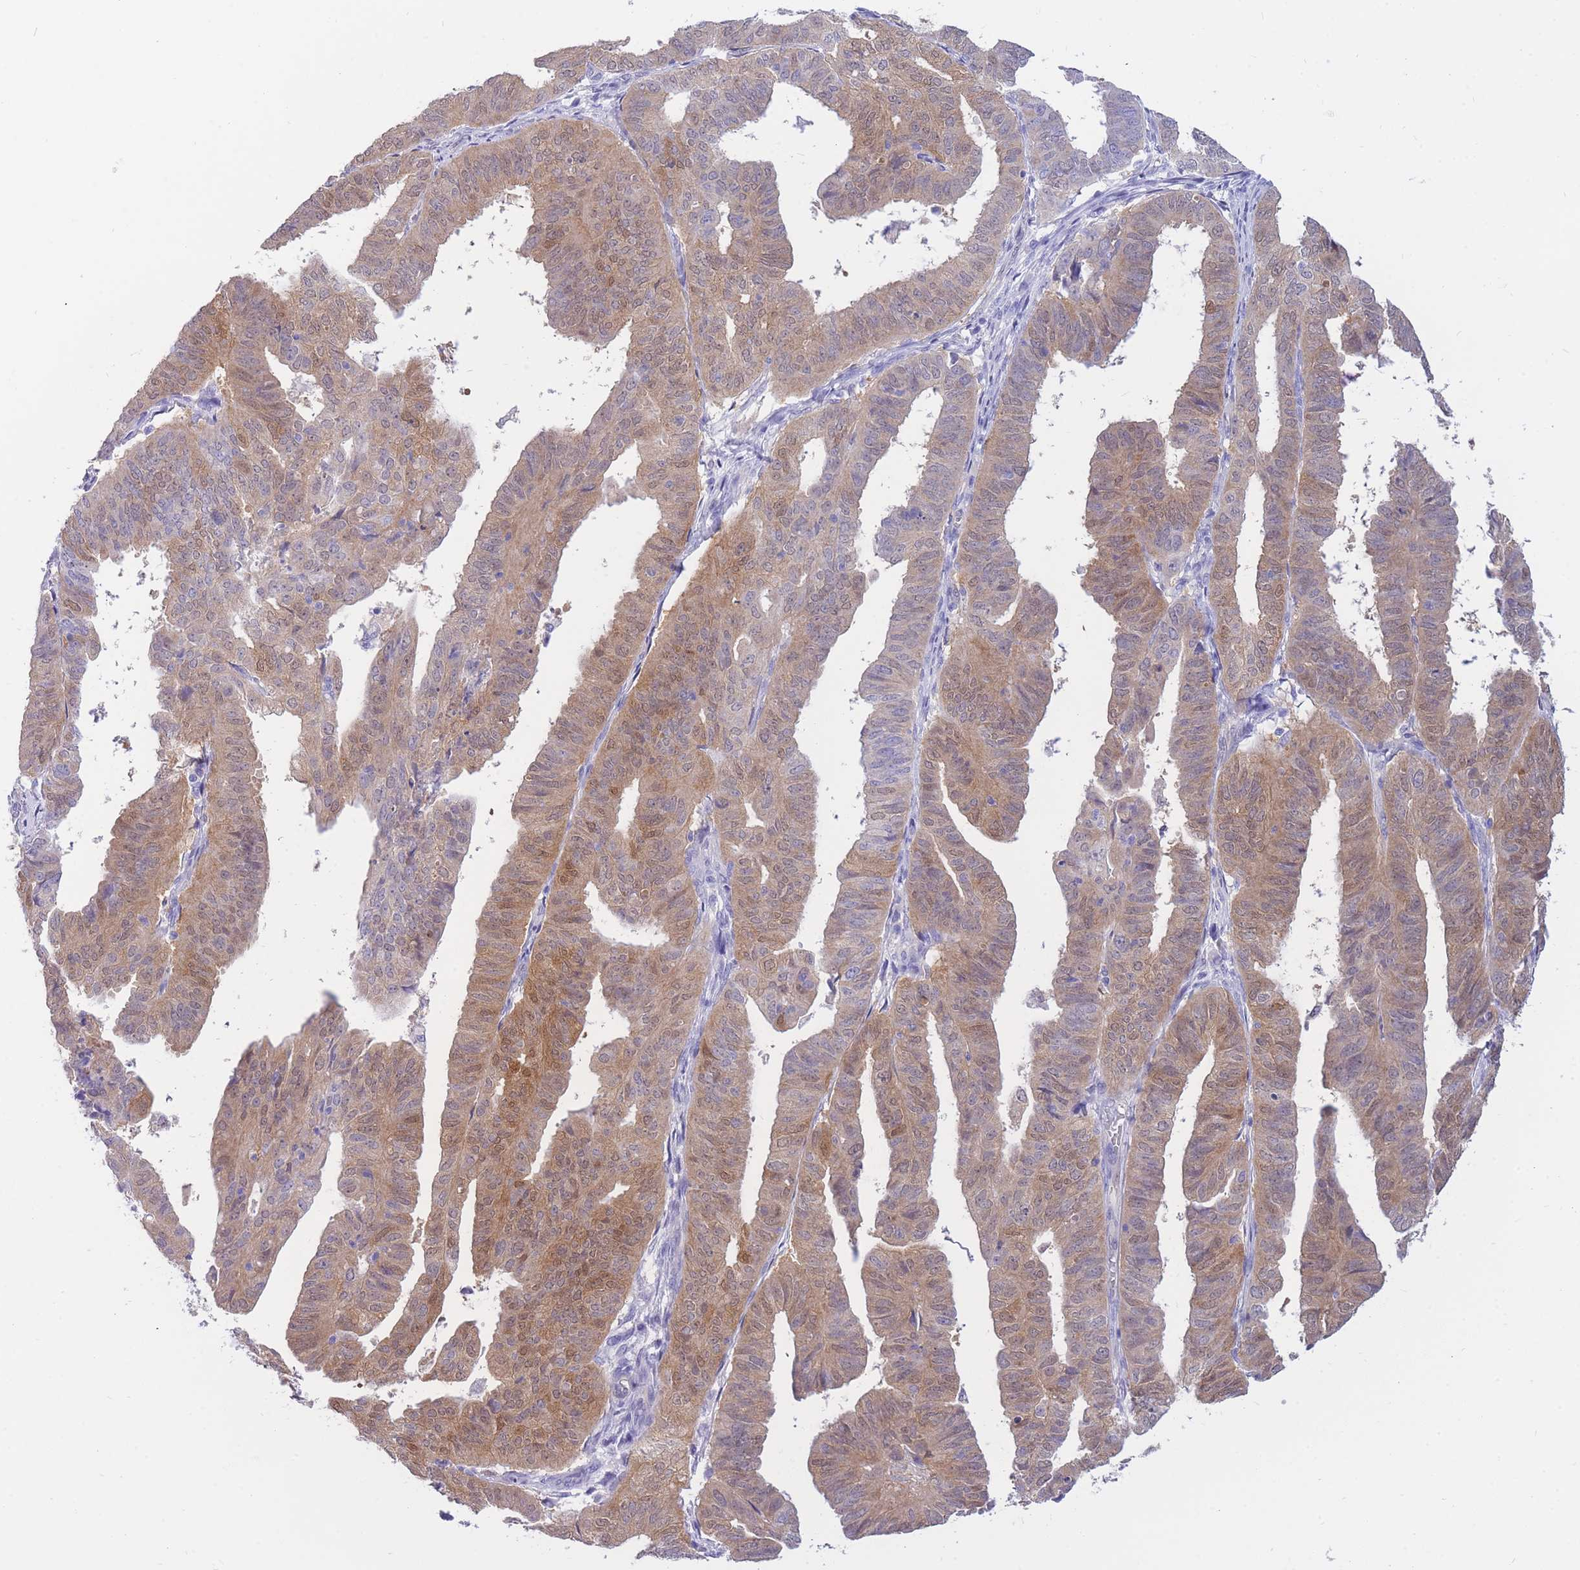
{"staining": {"intensity": "moderate", "quantity": "25%-75%", "location": "cytoplasmic/membranous,nuclear"}, "tissue": "endometrial cancer", "cell_type": "Tumor cells", "image_type": "cancer", "snomed": [{"axis": "morphology", "description": "Adenocarcinoma, NOS"}, {"axis": "topography", "description": "Uterus"}], "caption": "Immunohistochemical staining of human endometrial adenocarcinoma reveals medium levels of moderate cytoplasmic/membranous and nuclear protein staining in about 25%-75% of tumor cells. The protein is shown in brown color, while the nuclei are stained blue.", "gene": "SULT1A1", "patient": {"sex": "female", "age": 77}}